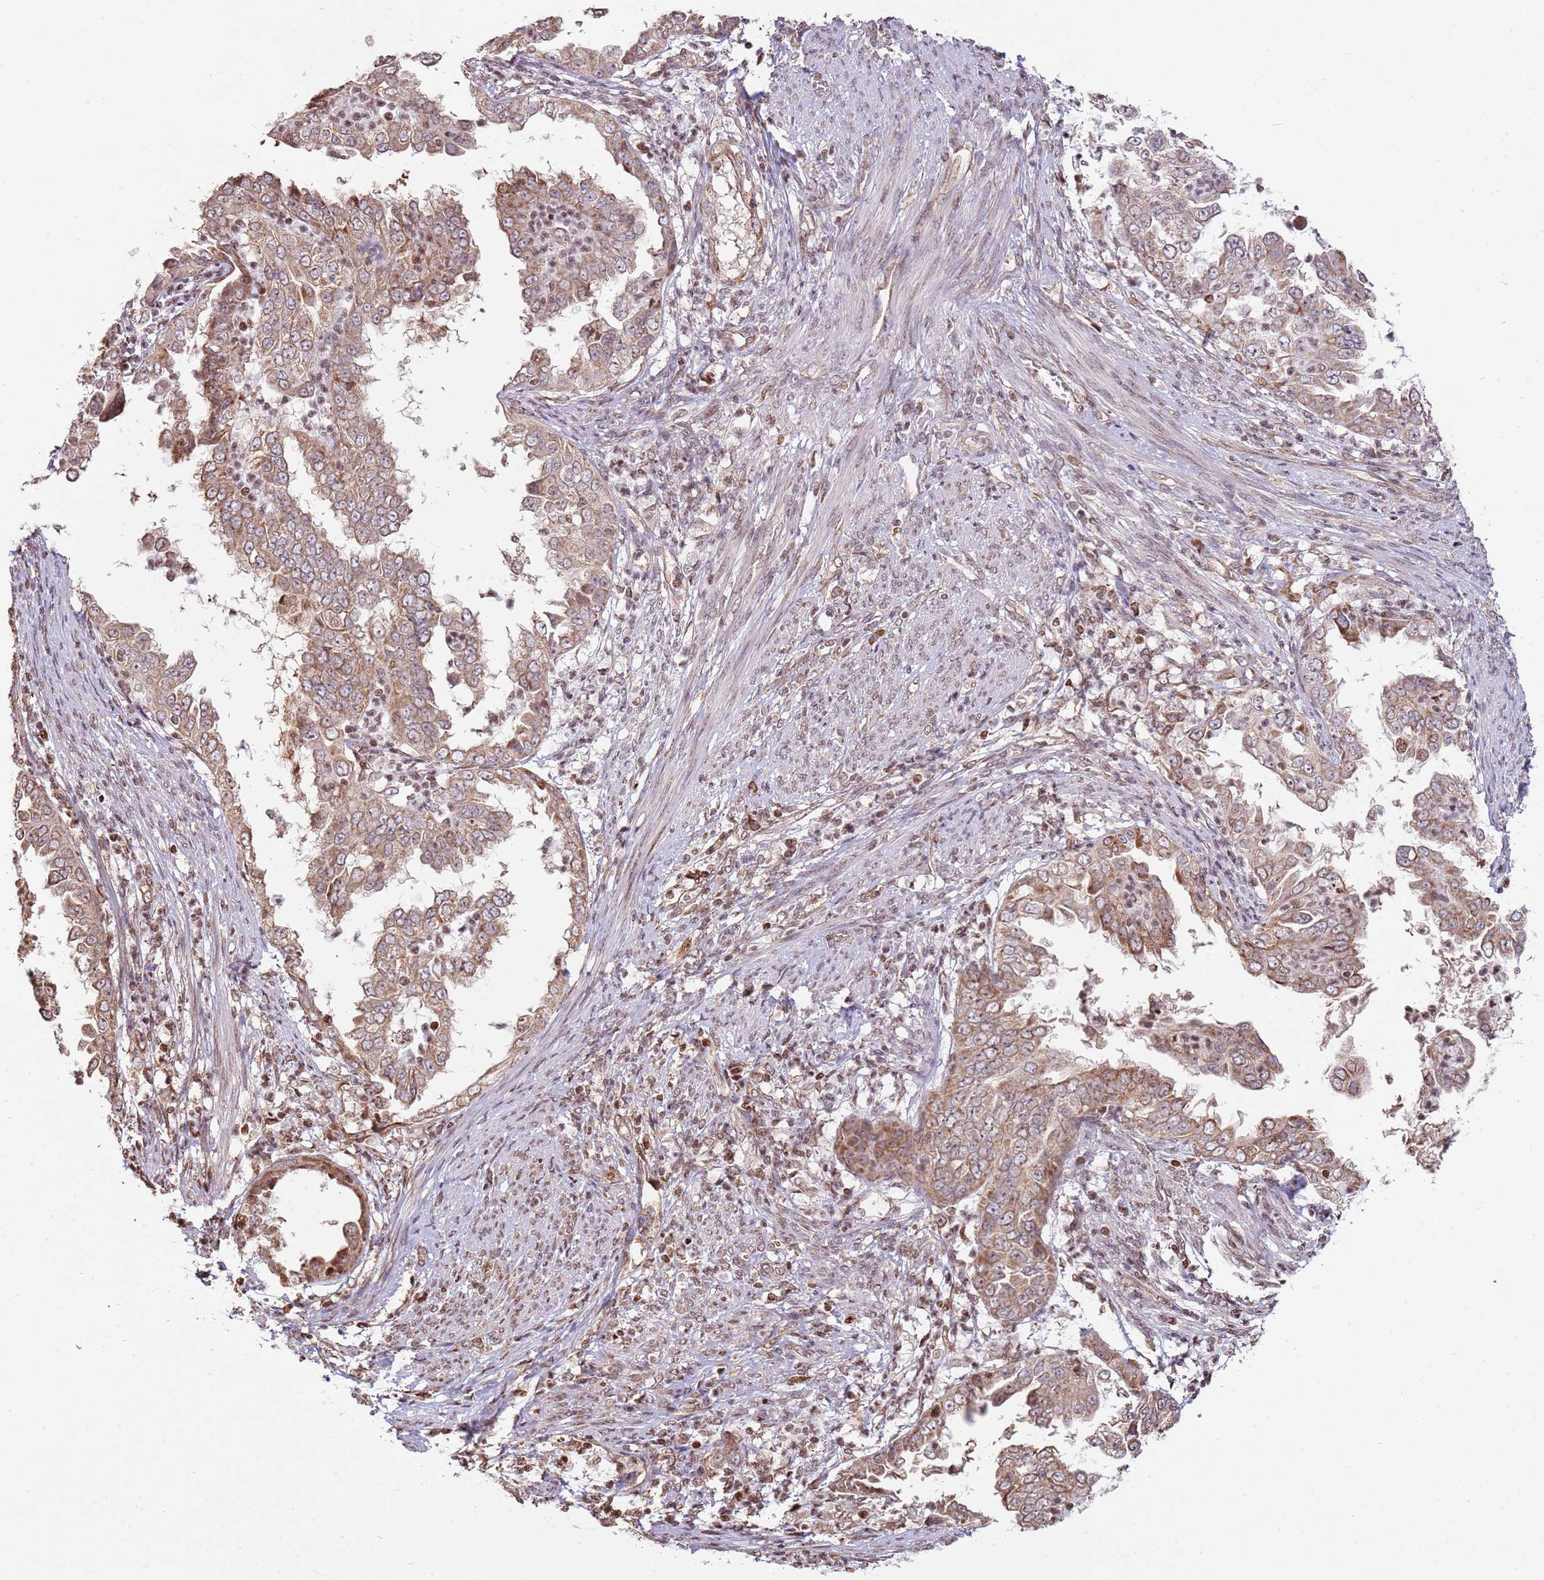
{"staining": {"intensity": "moderate", "quantity": ">75%", "location": "cytoplasmic/membranous"}, "tissue": "endometrial cancer", "cell_type": "Tumor cells", "image_type": "cancer", "snomed": [{"axis": "morphology", "description": "Adenocarcinoma, NOS"}, {"axis": "topography", "description": "Endometrium"}], "caption": "DAB immunohistochemical staining of endometrial adenocarcinoma reveals moderate cytoplasmic/membranous protein positivity in approximately >75% of tumor cells.", "gene": "SCAF1", "patient": {"sex": "female", "age": 85}}